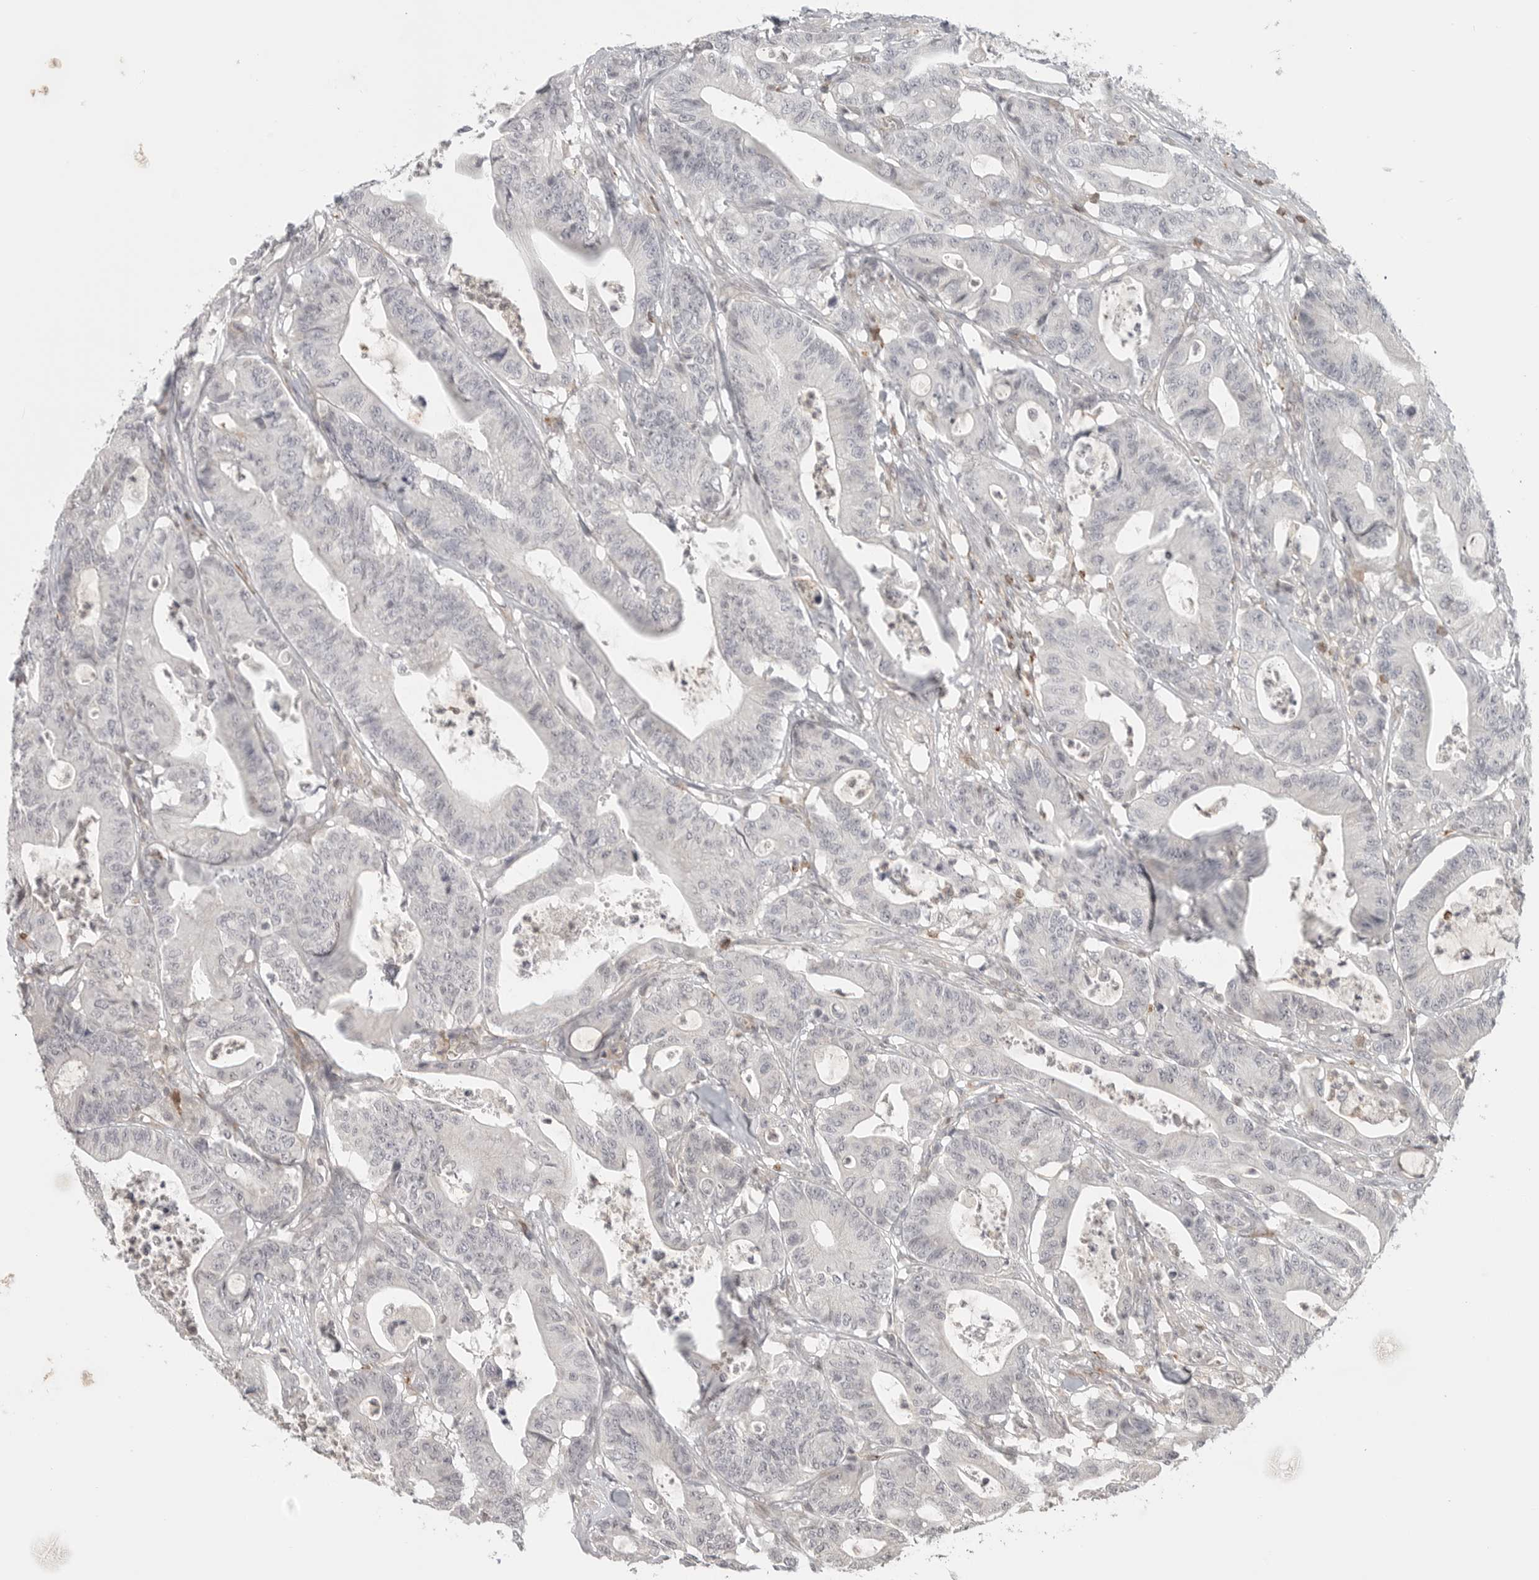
{"staining": {"intensity": "weak", "quantity": "<25%", "location": "cytoplasmic/membranous"}, "tissue": "colorectal cancer", "cell_type": "Tumor cells", "image_type": "cancer", "snomed": [{"axis": "morphology", "description": "Adenocarcinoma, NOS"}, {"axis": "topography", "description": "Colon"}], "caption": "The image demonstrates no staining of tumor cells in colorectal cancer. (DAB immunohistochemistry (IHC) visualized using brightfield microscopy, high magnification).", "gene": "SH3KBP1", "patient": {"sex": "female", "age": 84}}